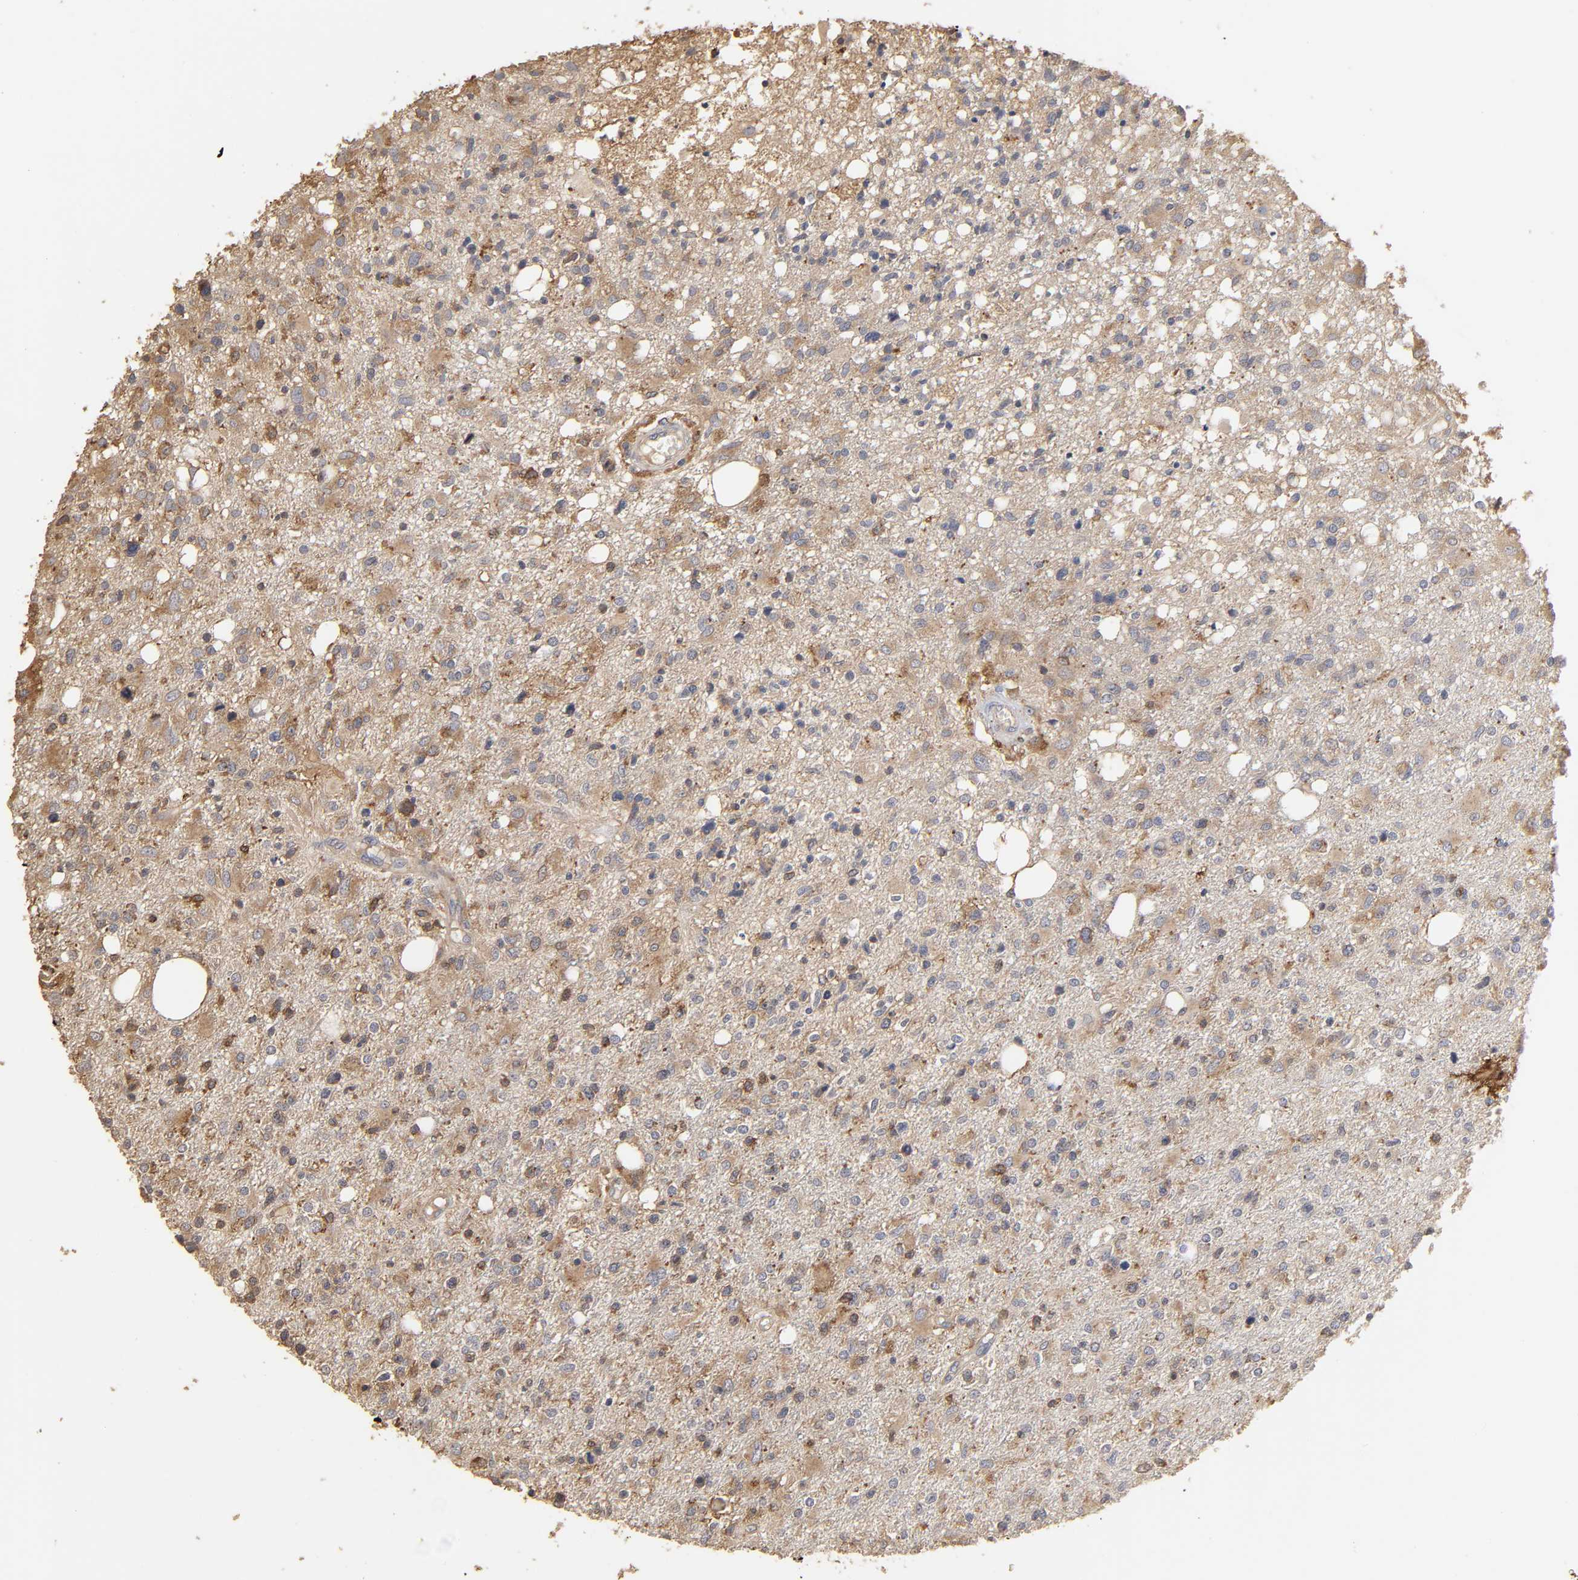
{"staining": {"intensity": "moderate", "quantity": "25%-75%", "location": "cytoplasmic/membranous"}, "tissue": "glioma", "cell_type": "Tumor cells", "image_type": "cancer", "snomed": [{"axis": "morphology", "description": "Glioma, malignant, High grade"}, {"axis": "topography", "description": "Cerebral cortex"}], "caption": "Malignant glioma (high-grade) tissue reveals moderate cytoplasmic/membranous positivity in about 25%-75% of tumor cells", "gene": "EIF4G2", "patient": {"sex": "male", "age": 76}}